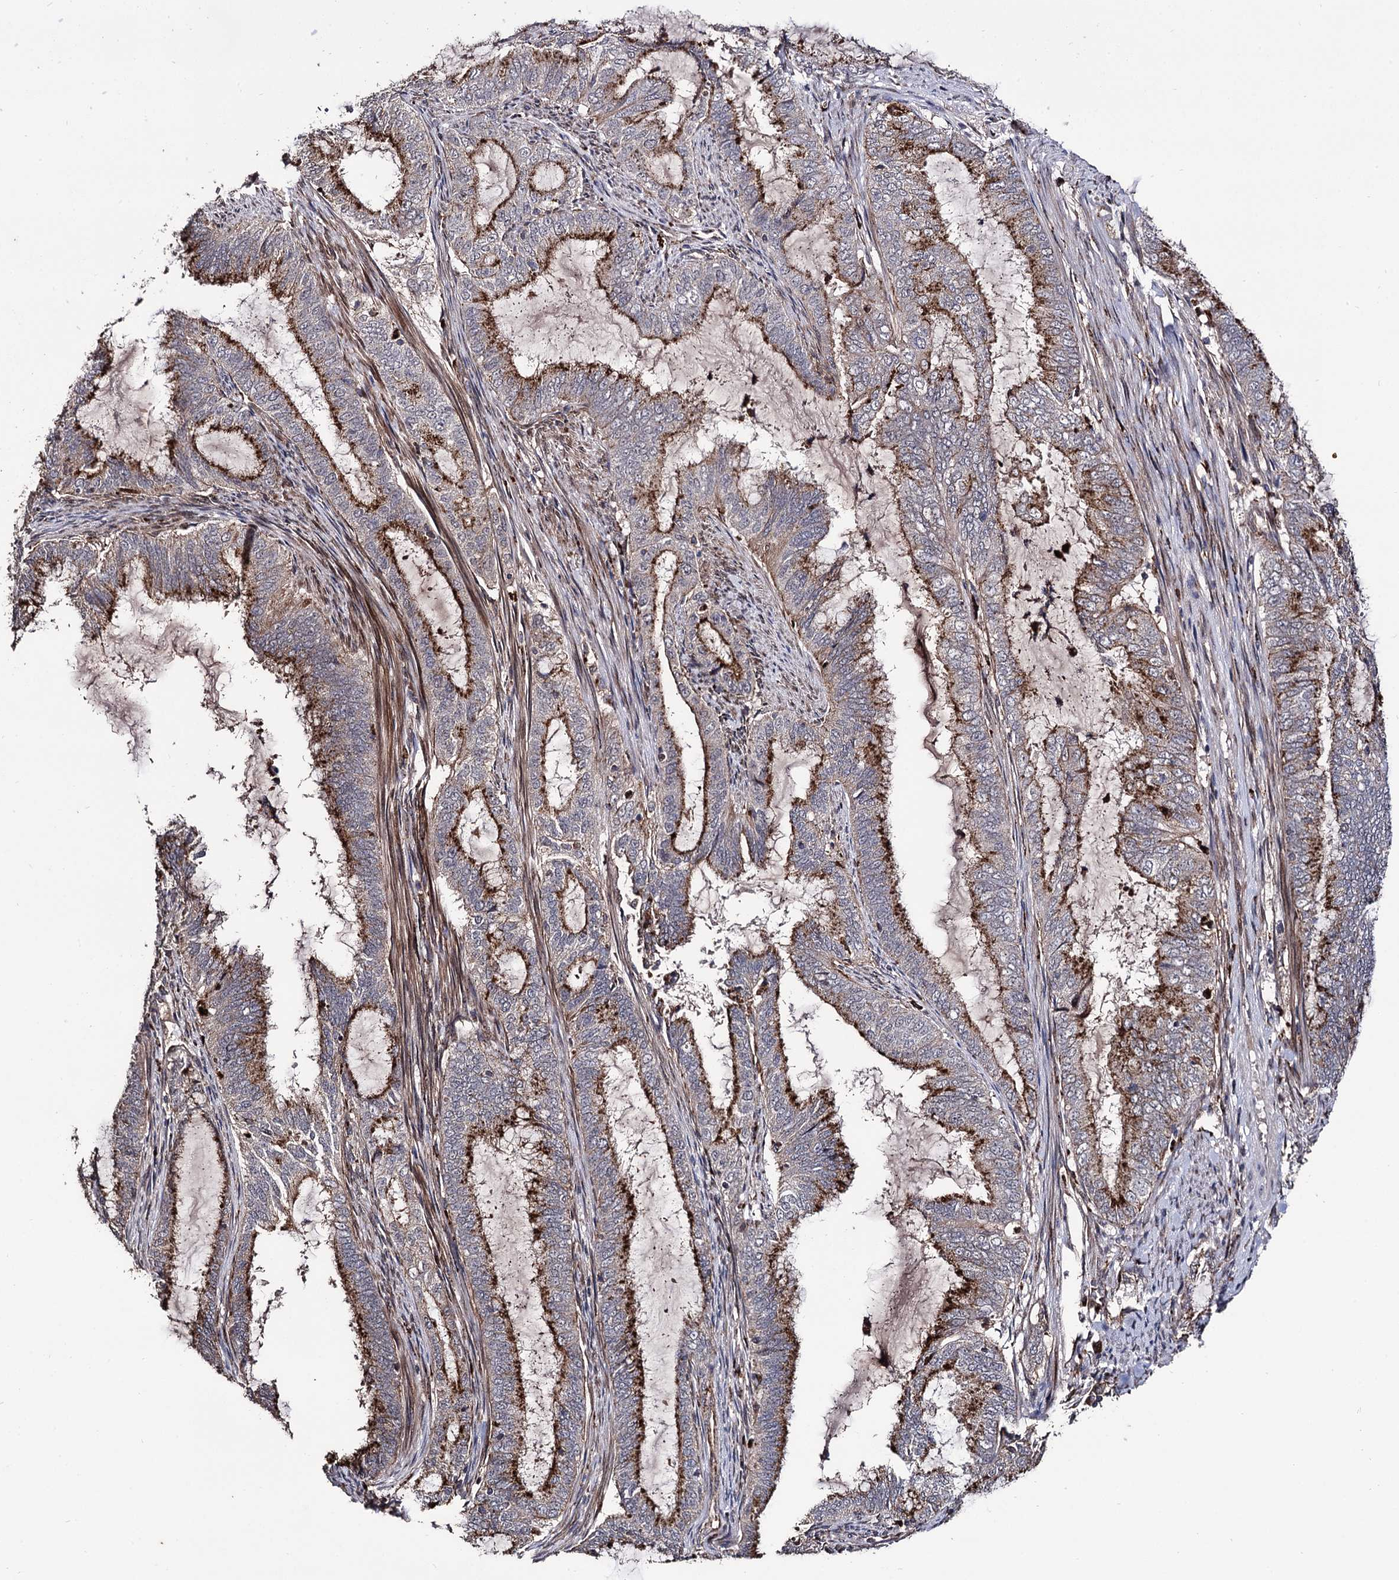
{"staining": {"intensity": "strong", "quantity": "25%-75%", "location": "cytoplasmic/membranous"}, "tissue": "endometrial cancer", "cell_type": "Tumor cells", "image_type": "cancer", "snomed": [{"axis": "morphology", "description": "Adenocarcinoma, NOS"}, {"axis": "topography", "description": "Endometrium"}], "caption": "Human endometrial adenocarcinoma stained for a protein (brown) reveals strong cytoplasmic/membranous positive staining in about 25%-75% of tumor cells.", "gene": "MICAL2", "patient": {"sex": "female", "age": 51}}